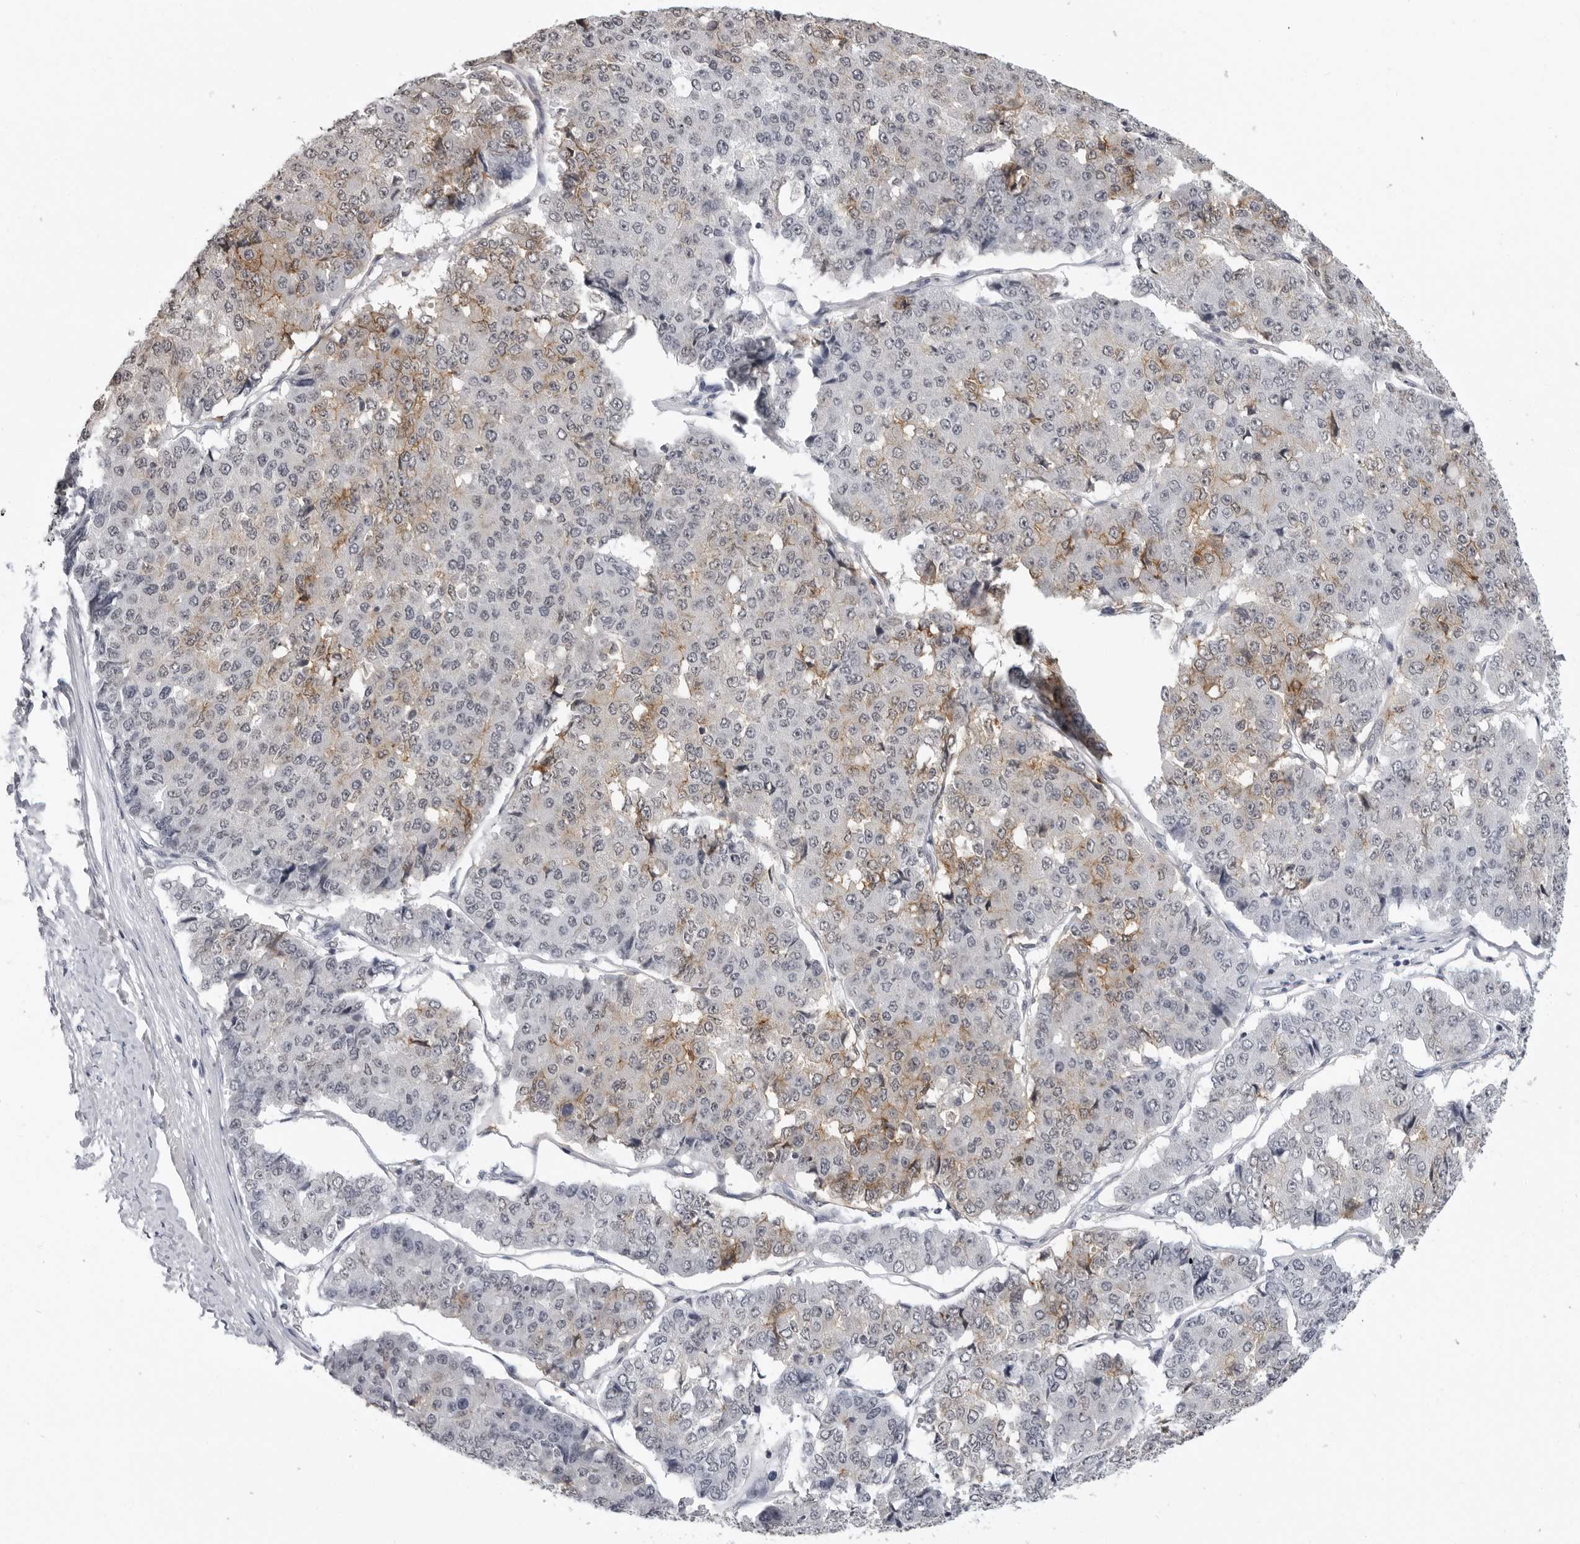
{"staining": {"intensity": "weak", "quantity": "<25%", "location": "cytoplasmic/membranous"}, "tissue": "pancreatic cancer", "cell_type": "Tumor cells", "image_type": "cancer", "snomed": [{"axis": "morphology", "description": "Adenocarcinoma, NOS"}, {"axis": "topography", "description": "Pancreas"}], "caption": "DAB immunohistochemical staining of pancreatic adenocarcinoma reveals no significant positivity in tumor cells.", "gene": "HEPACAM", "patient": {"sex": "male", "age": 50}}